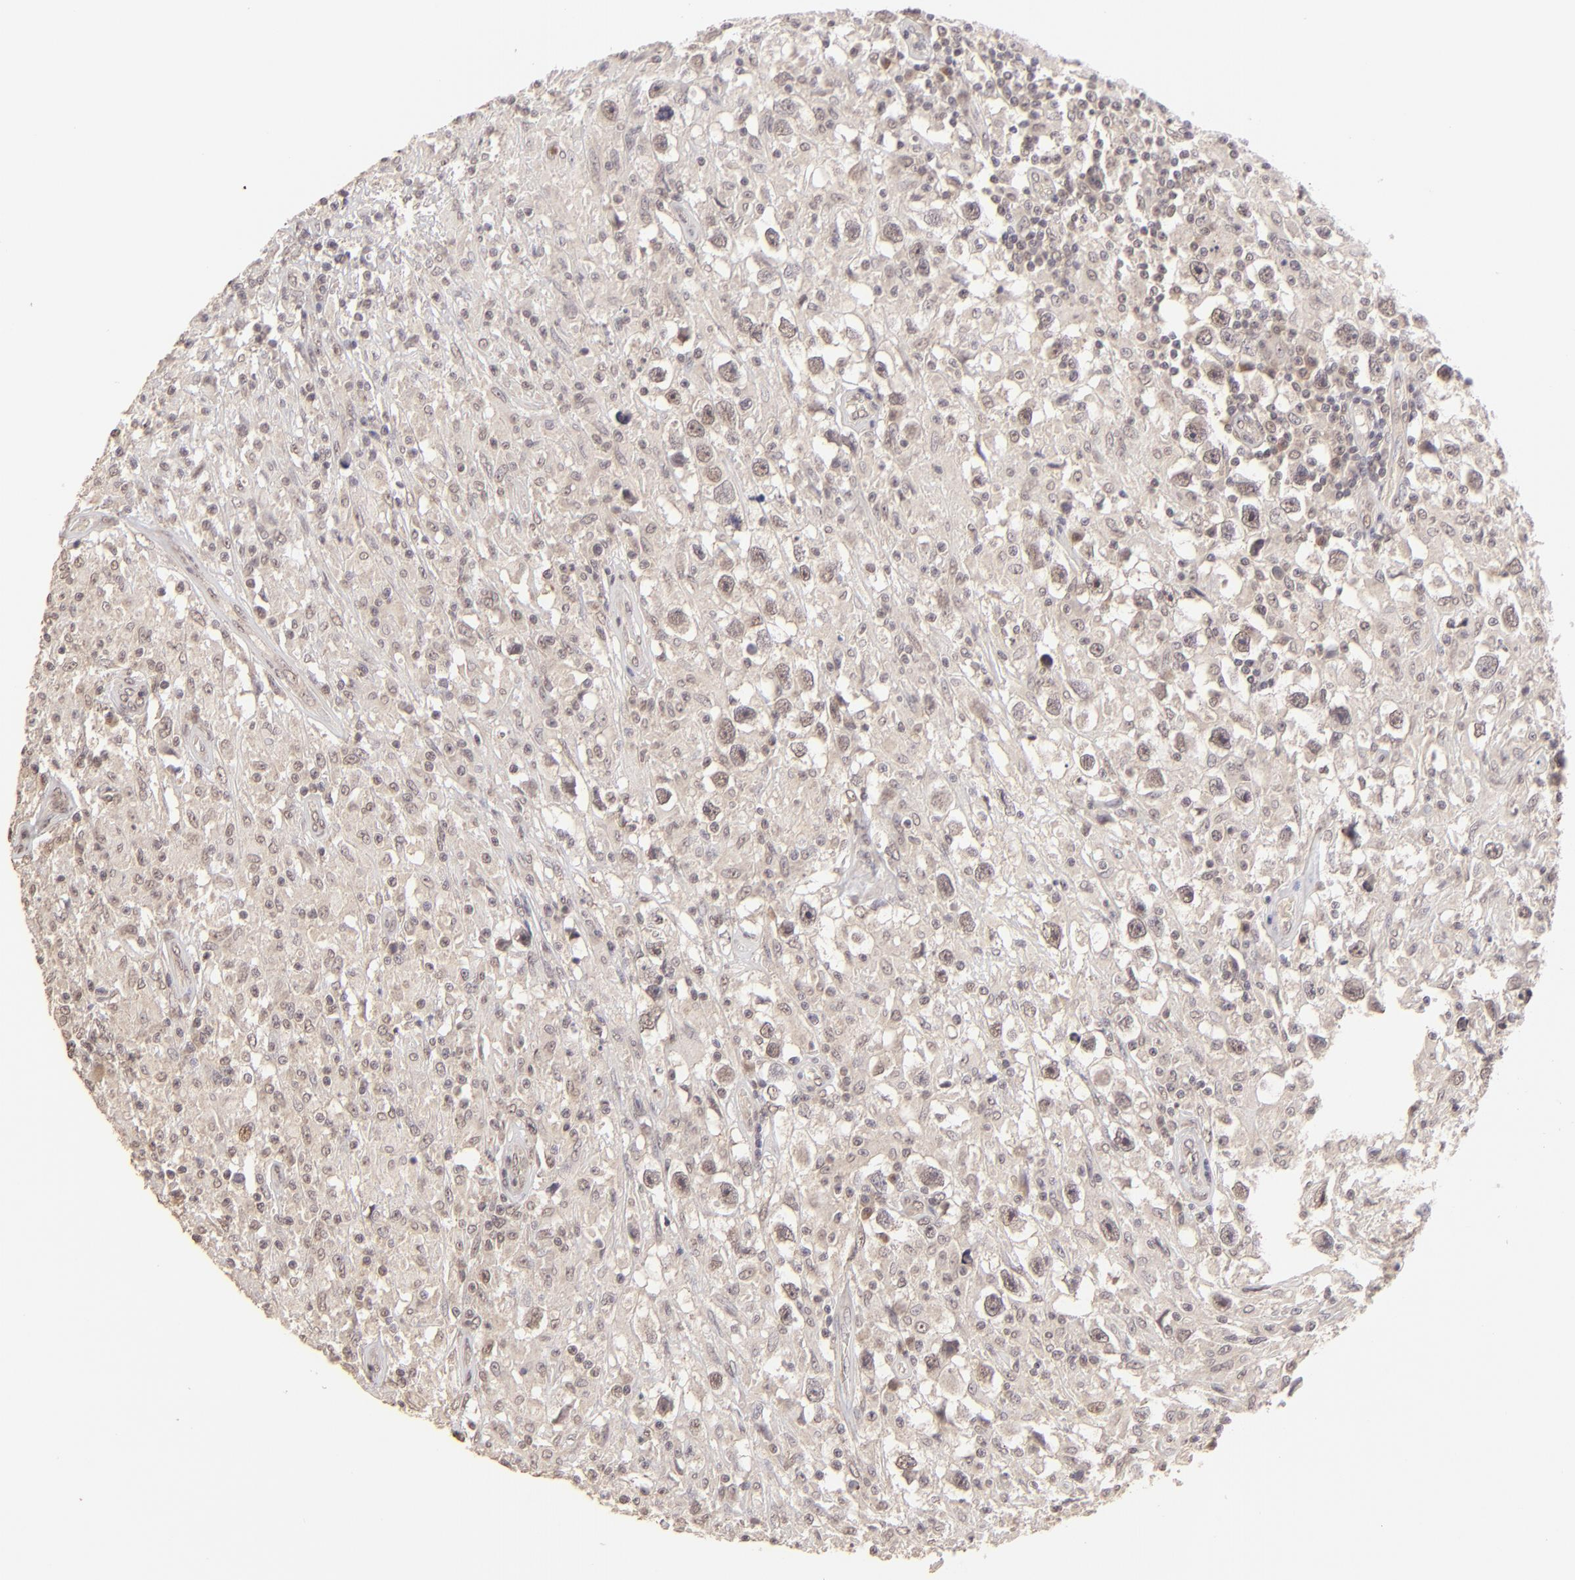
{"staining": {"intensity": "weak", "quantity": ">75%", "location": "cytoplasmic/membranous"}, "tissue": "testis cancer", "cell_type": "Tumor cells", "image_type": "cancer", "snomed": [{"axis": "morphology", "description": "Seminoma, NOS"}, {"axis": "topography", "description": "Testis"}], "caption": "Seminoma (testis) stained for a protein demonstrates weak cytoplasmic/membranous positivity in tumor cells.", "gene": "CLDN1", "patient": {"sex": "male", "age": 34}}